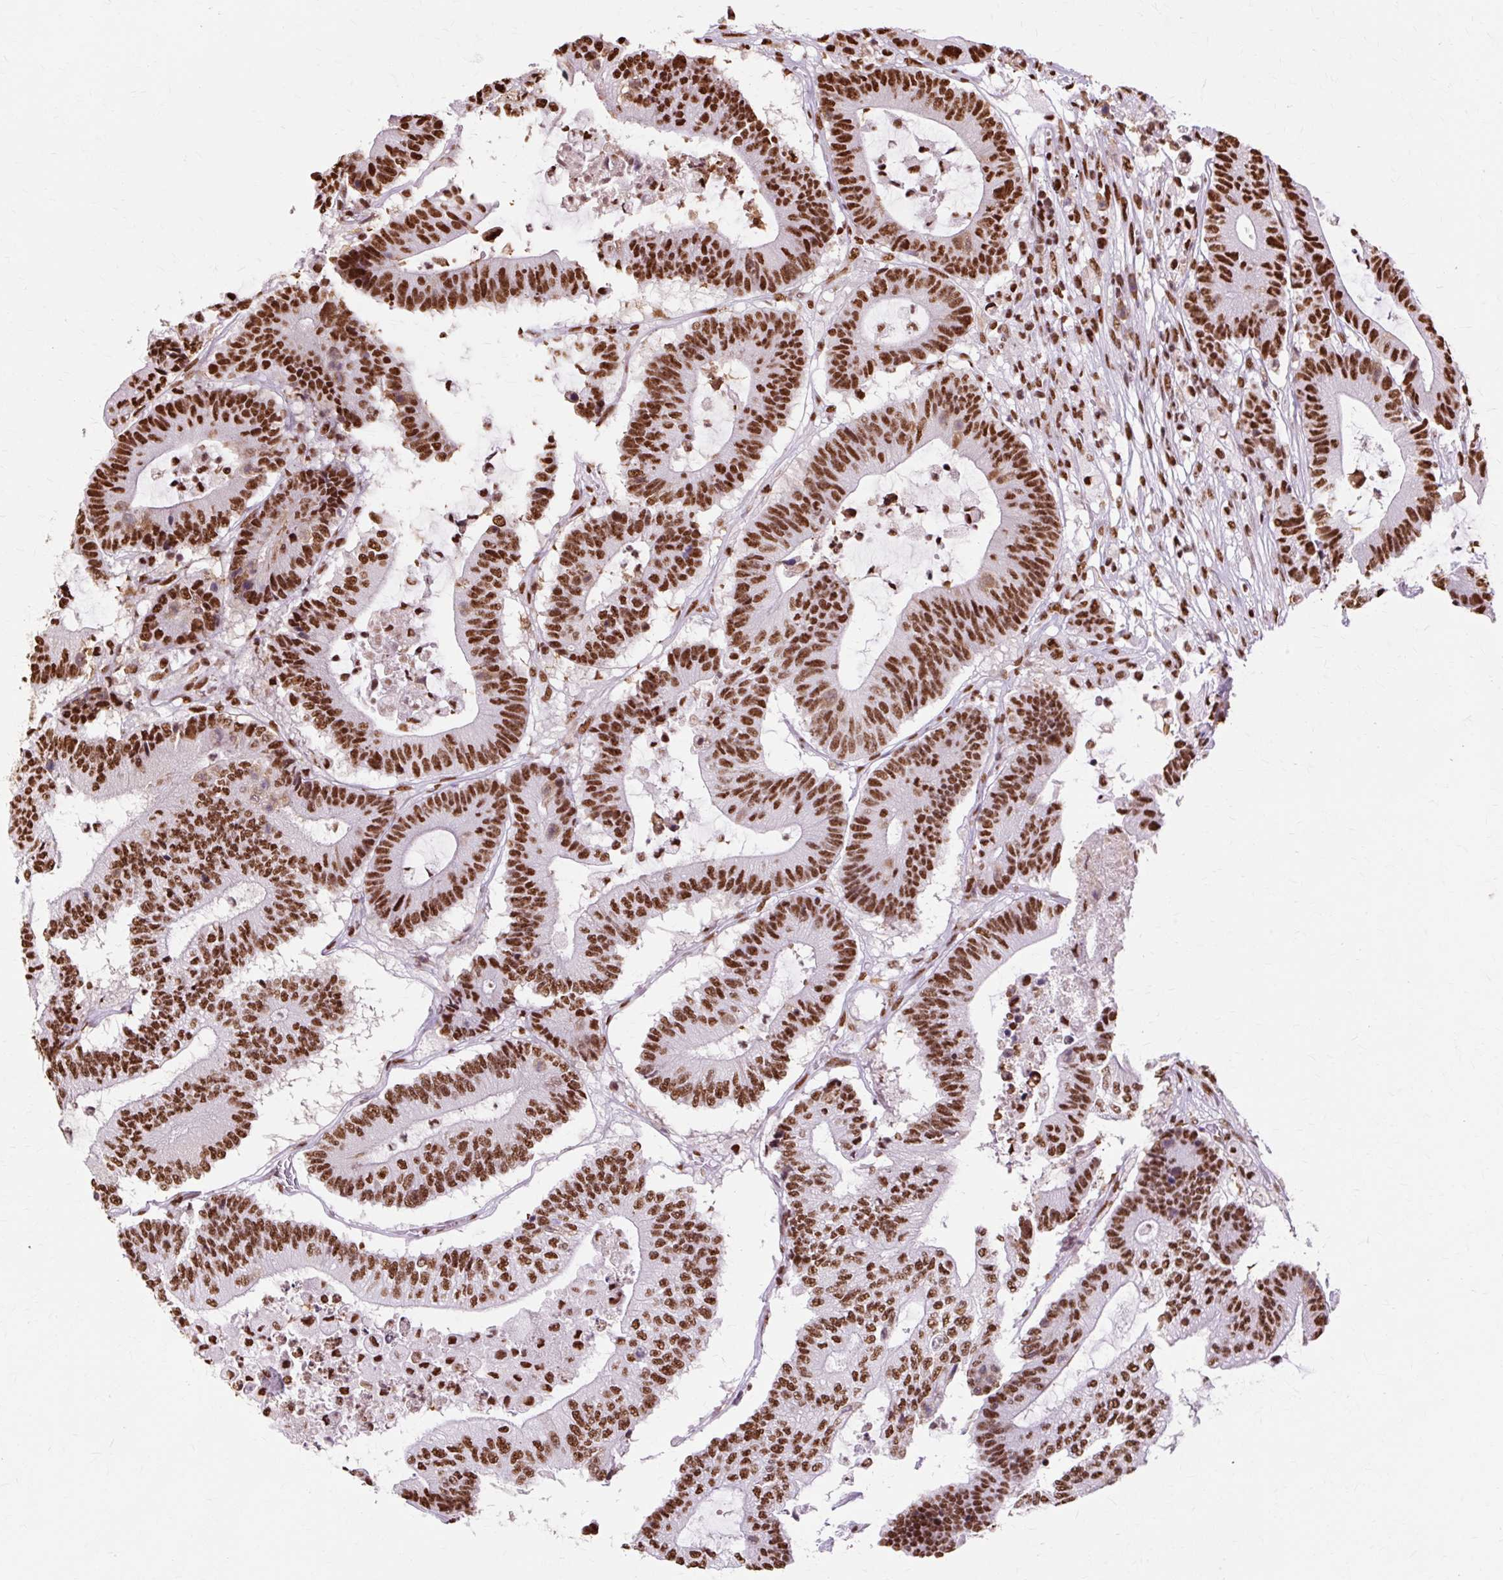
{"staining": {"intensity": "strong", "quantity": ">75%", "location": "nuclear"}, "tissue": "colorectal cancer", "cell_type": "Tumor cells", "image_type": "cancer", "snomed": [{"axis": "morphology", "description": "Adenocarcinoma, NOS"}, {"axis": "topography", "description": "Colon"}], "caption": "Colorectal adenocarcinoma tissue demonstrates strong nuclear positivity in approximately >75% of tumor cells, visualized by immunohistochemistry.", "gene": "XRCC6", "patient": {"sex": "female", "age": 84}}